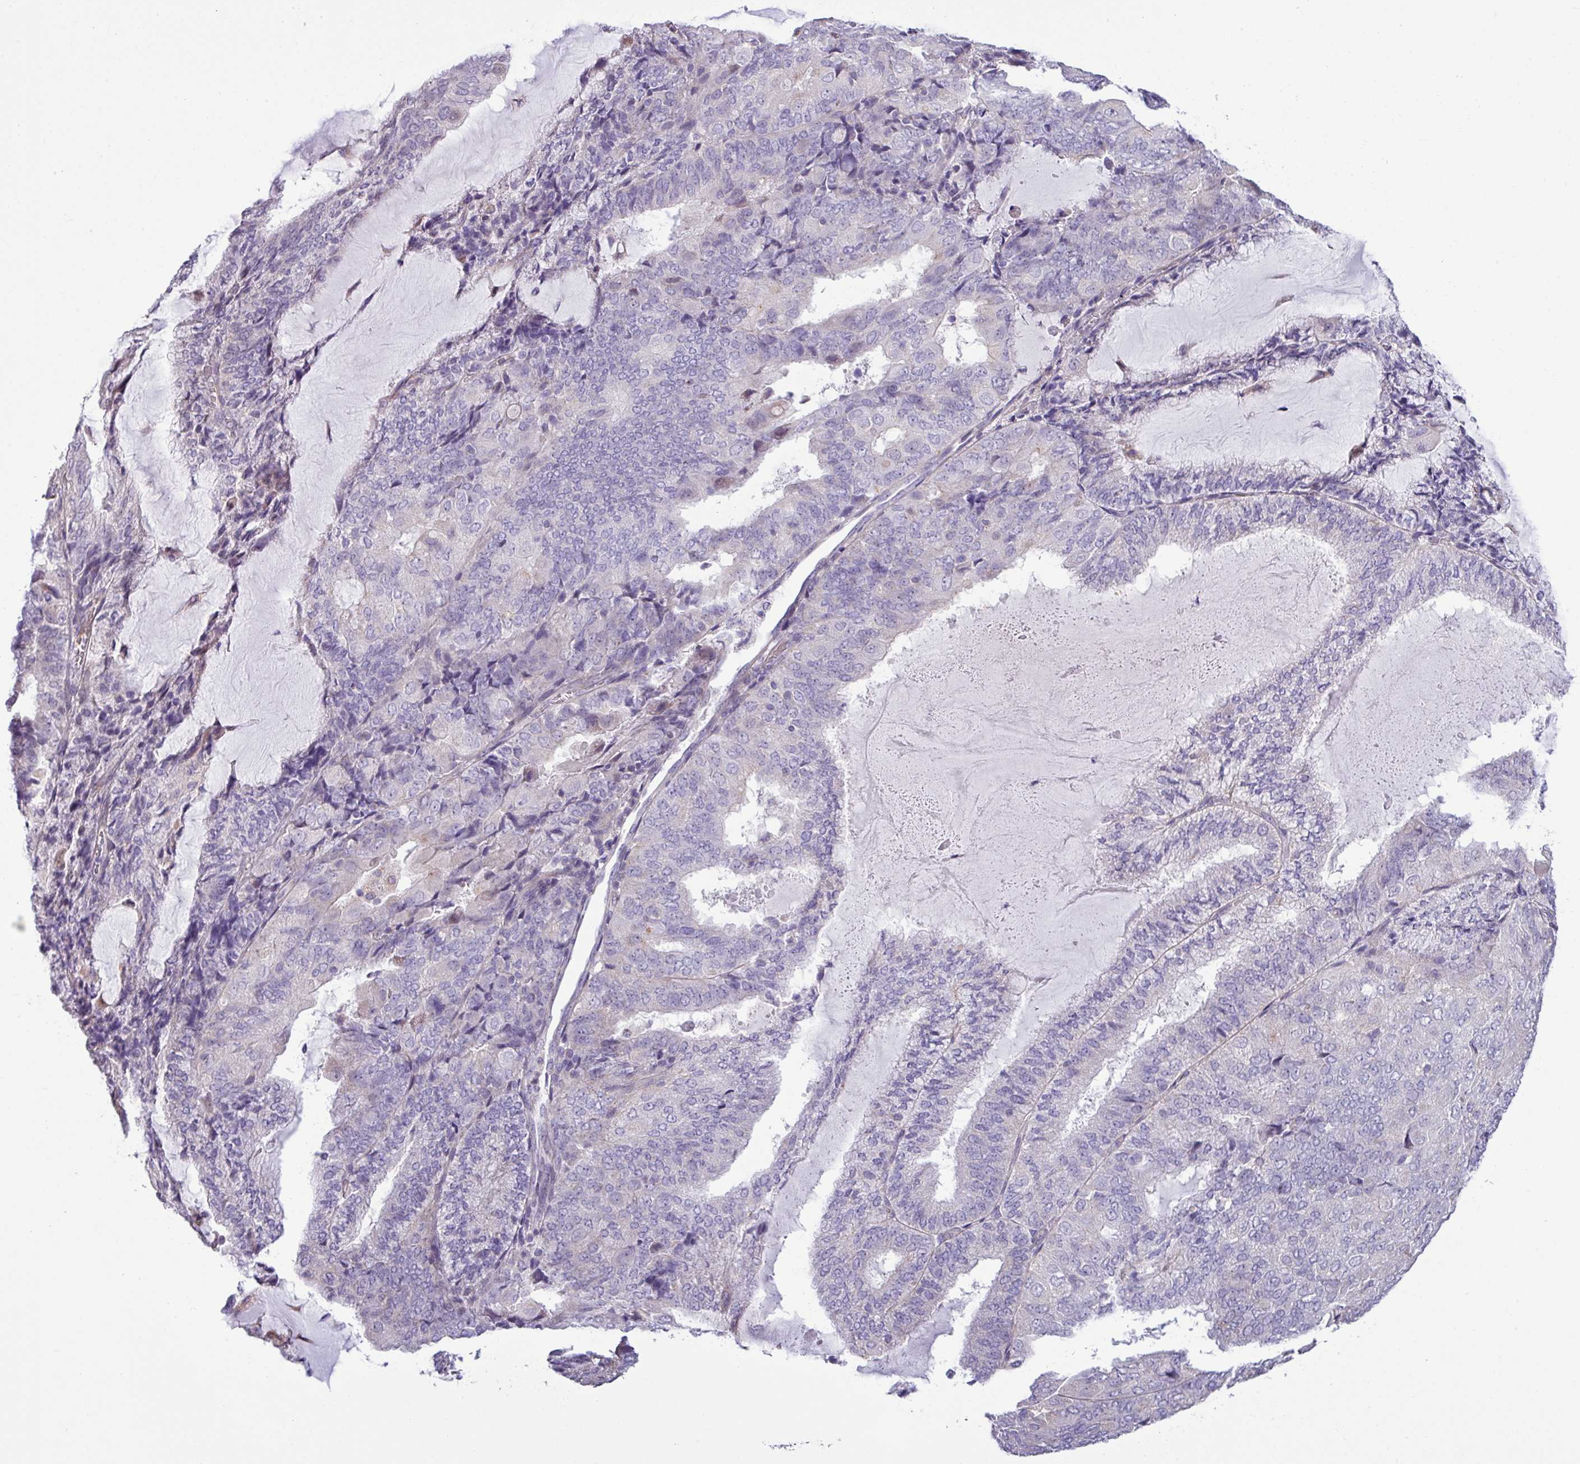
{"staining": {"intensity": "negative", "quantity": "none", "location": "none"}, "tissue": "endometrial cancer", "cell_type": "Tumor cells", "image_type": "cancer", "snomed": [{"axis": "morphology", "description": "Adenocarcinoma, NOS"}, {"axis": "topography", "description": "Endometrium"}], "caption": "Photomicrograph shows no protein positivity in tumor cells of adenocarcinoma (endometrial) tissue.", "gene": "IRGC", "patient": {"sex": "female", "age": 81}}